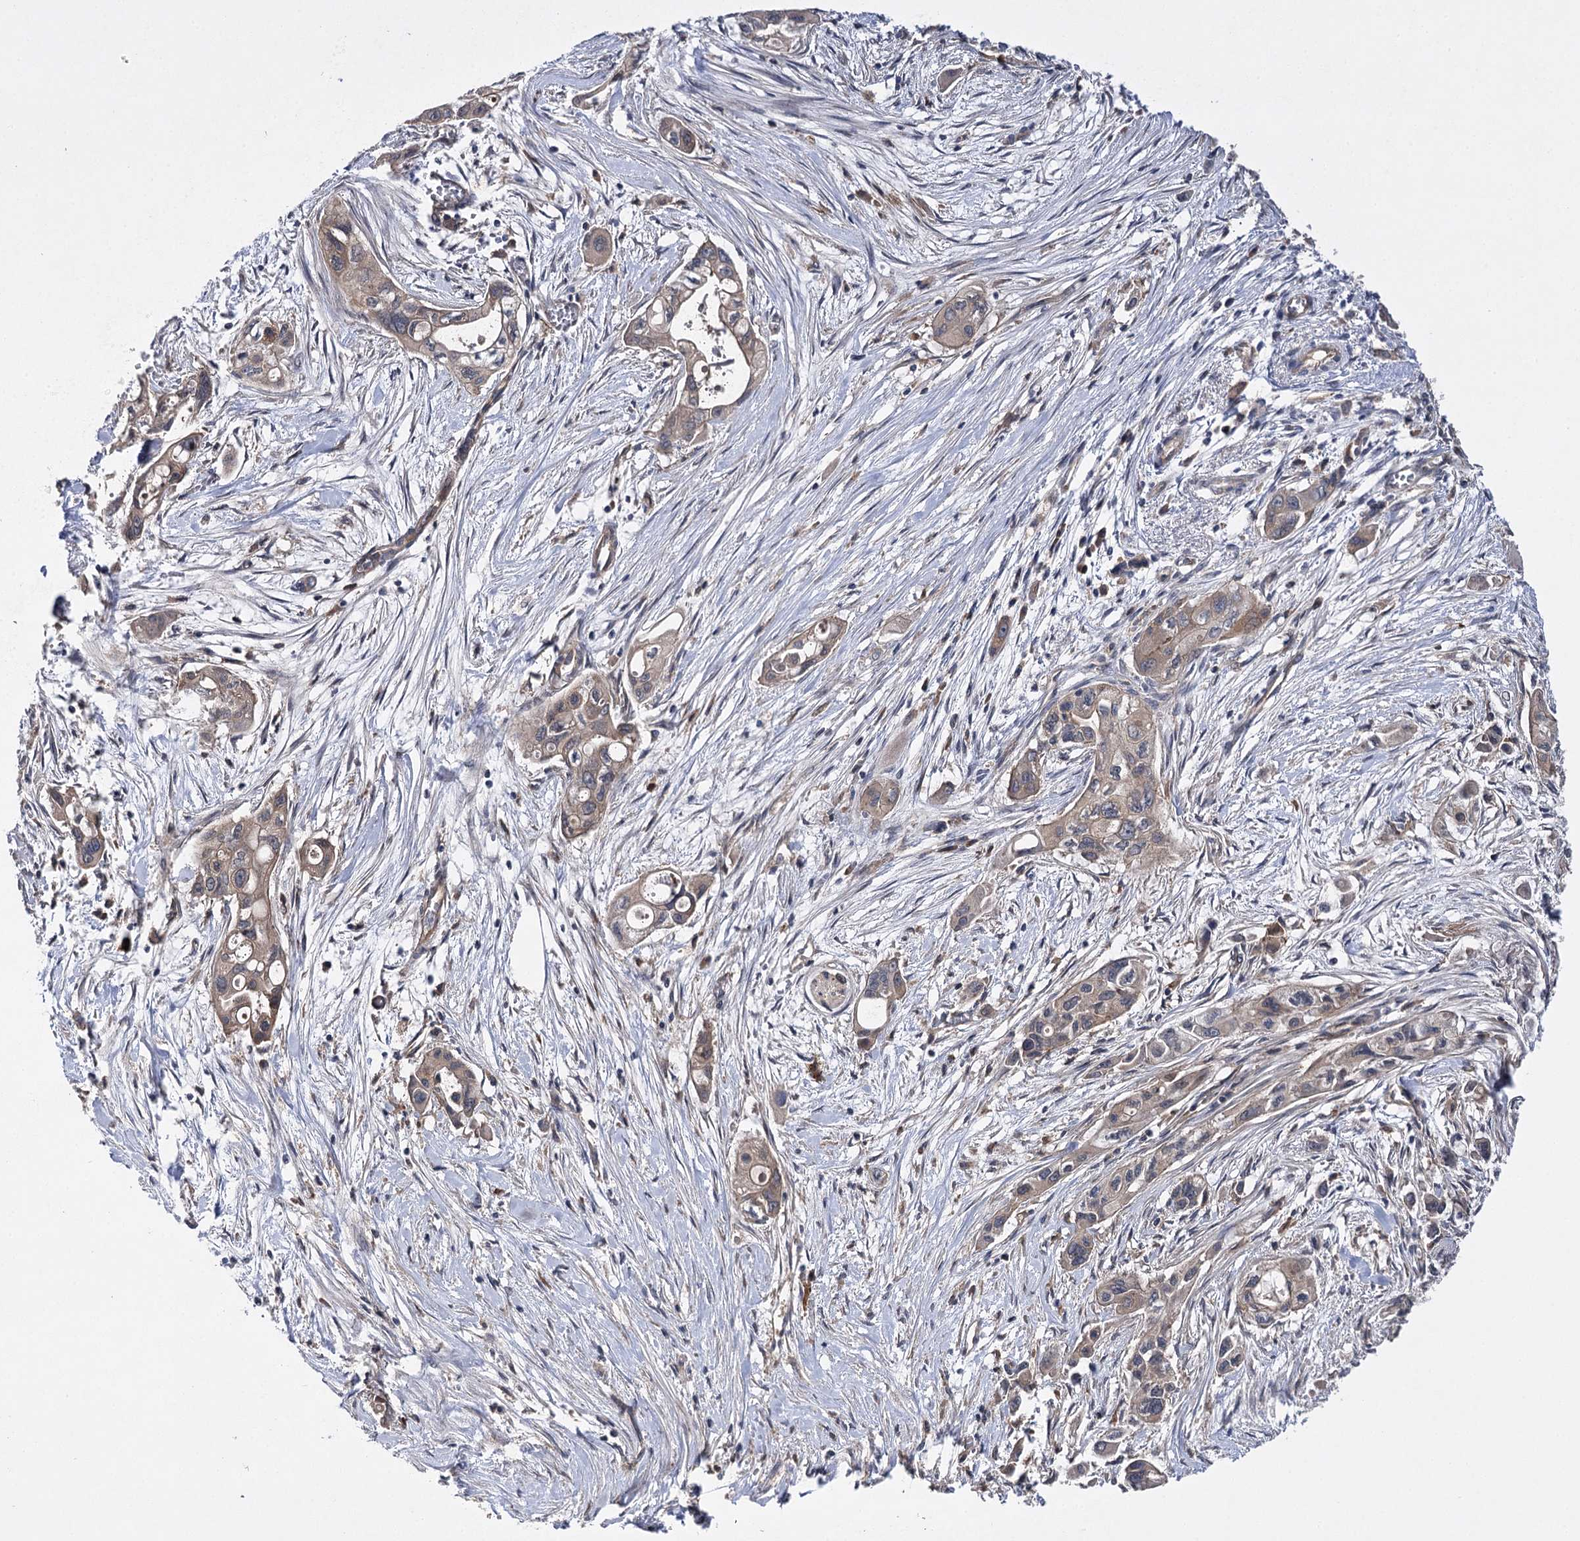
{"staining": {"intensity": "moderate", "quantity": ">75%", "location": "cytoplasmic/membranous"}, "tissue": "pancreatic cancer", "cell_type": "Tumor cells", "image_type": "cancer", "snomed": [{"axis": "morphology", "description": "Adenocarcinoma, NOS"}, {"axis": "topography", "description": "Pancreas"}], "caption": "DAB (3,3'-diaminobenzidine) immunohistochemical staining of pancreatic adenocarcinoma reveals moderate cytoplasmic/membranous protein positivity in approximately >75% of tumor cells.", "gene": "BCR", "patient": {"sex": "male", "age": 75}}